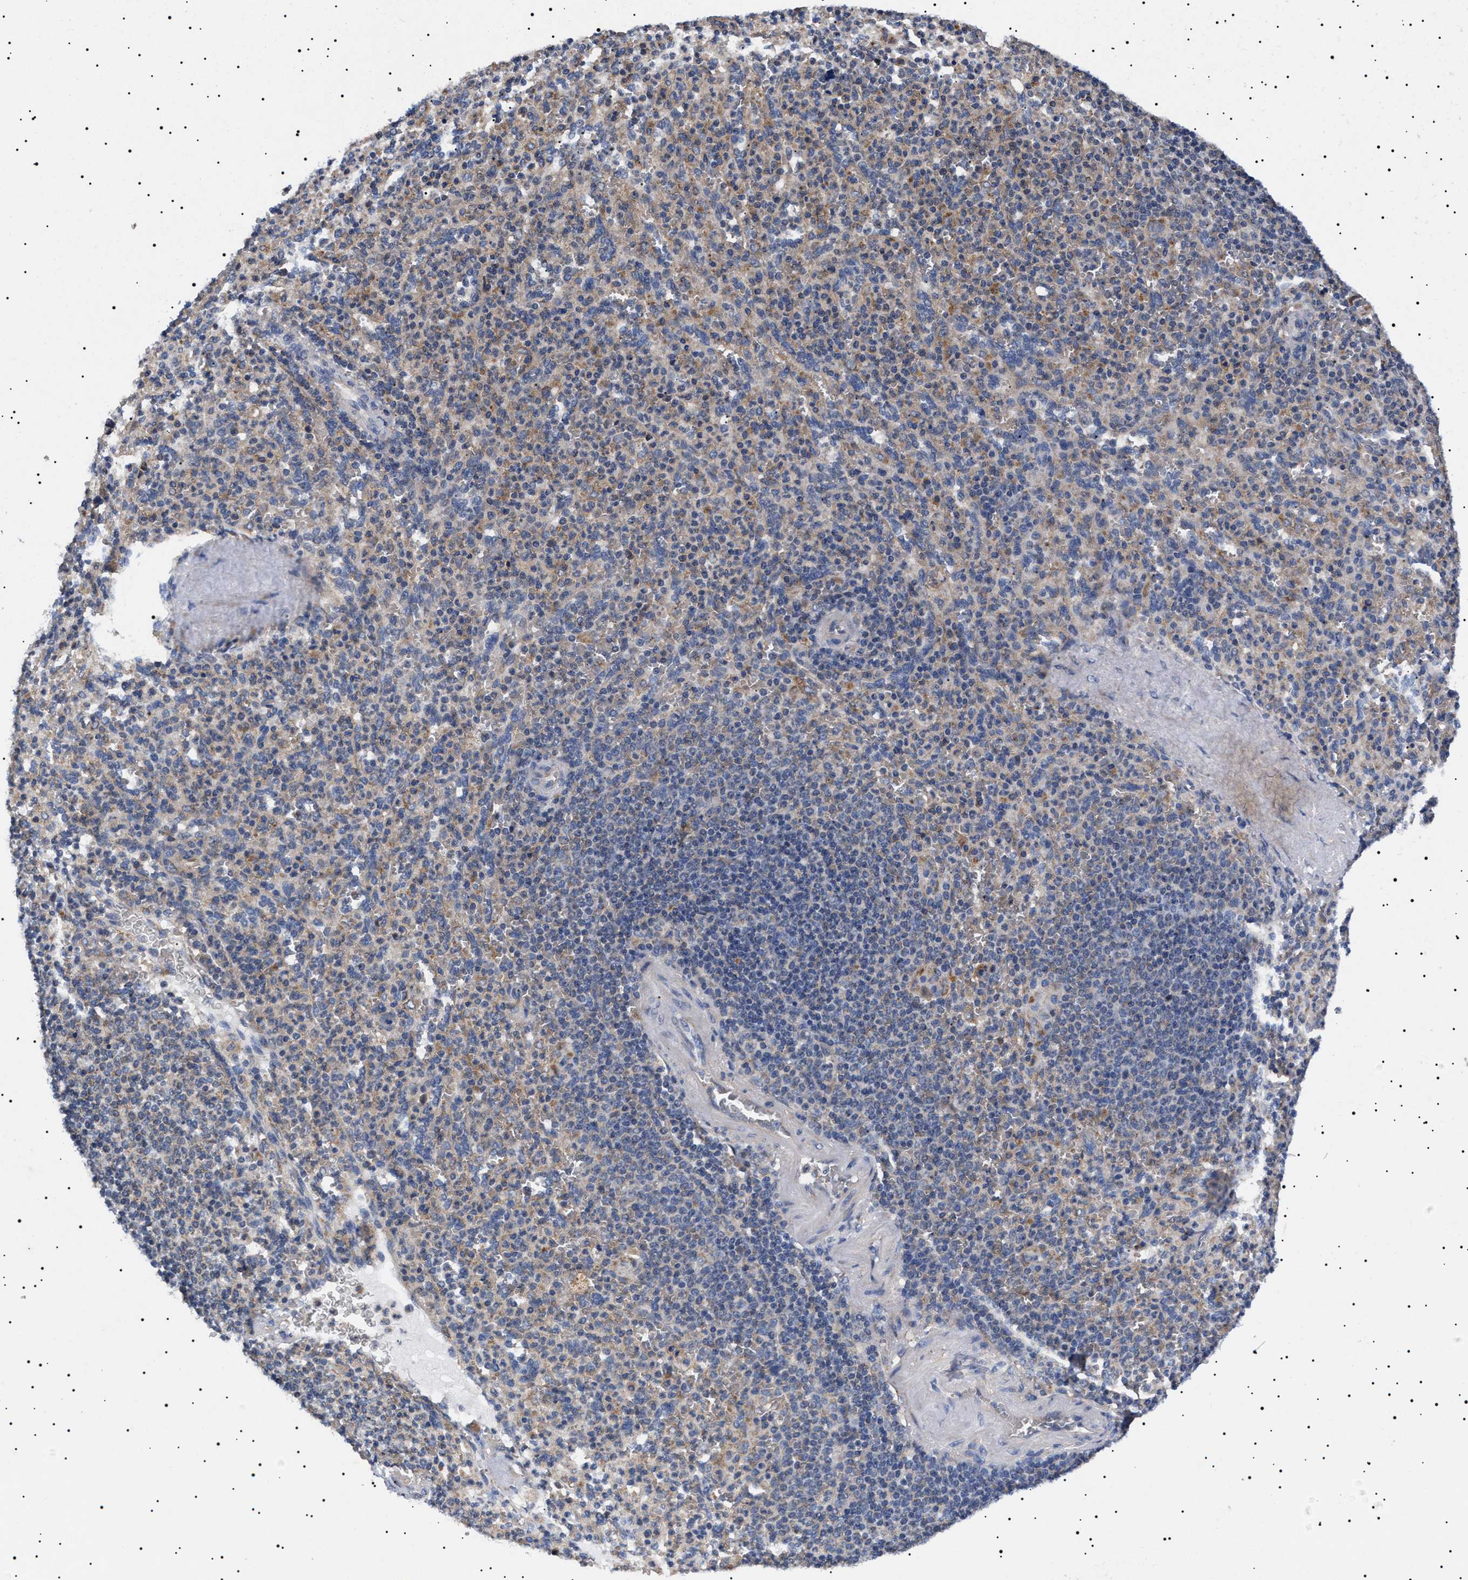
{"staining": {"intensity": "weak", "quantity": "<25%", "location": "cytoplasmic/membranous"}, "tissue": "spleen", "cell_type": "Cells in red pulp", "image_type": "normal", "snomed": [{"axis": "morphology", "description": "Normal tissue, NOS"}, {"axis": "topography", "description": "Spleen"}], "caption": "DAB immunohistochemical staining of unremarkable spleen displays no significant positivity in cells in red pulp. (DAB immunohistochemistry (IHC), high magnification).", "gene": "RAB34", "patient": {"sex": "male", "age": 36}}